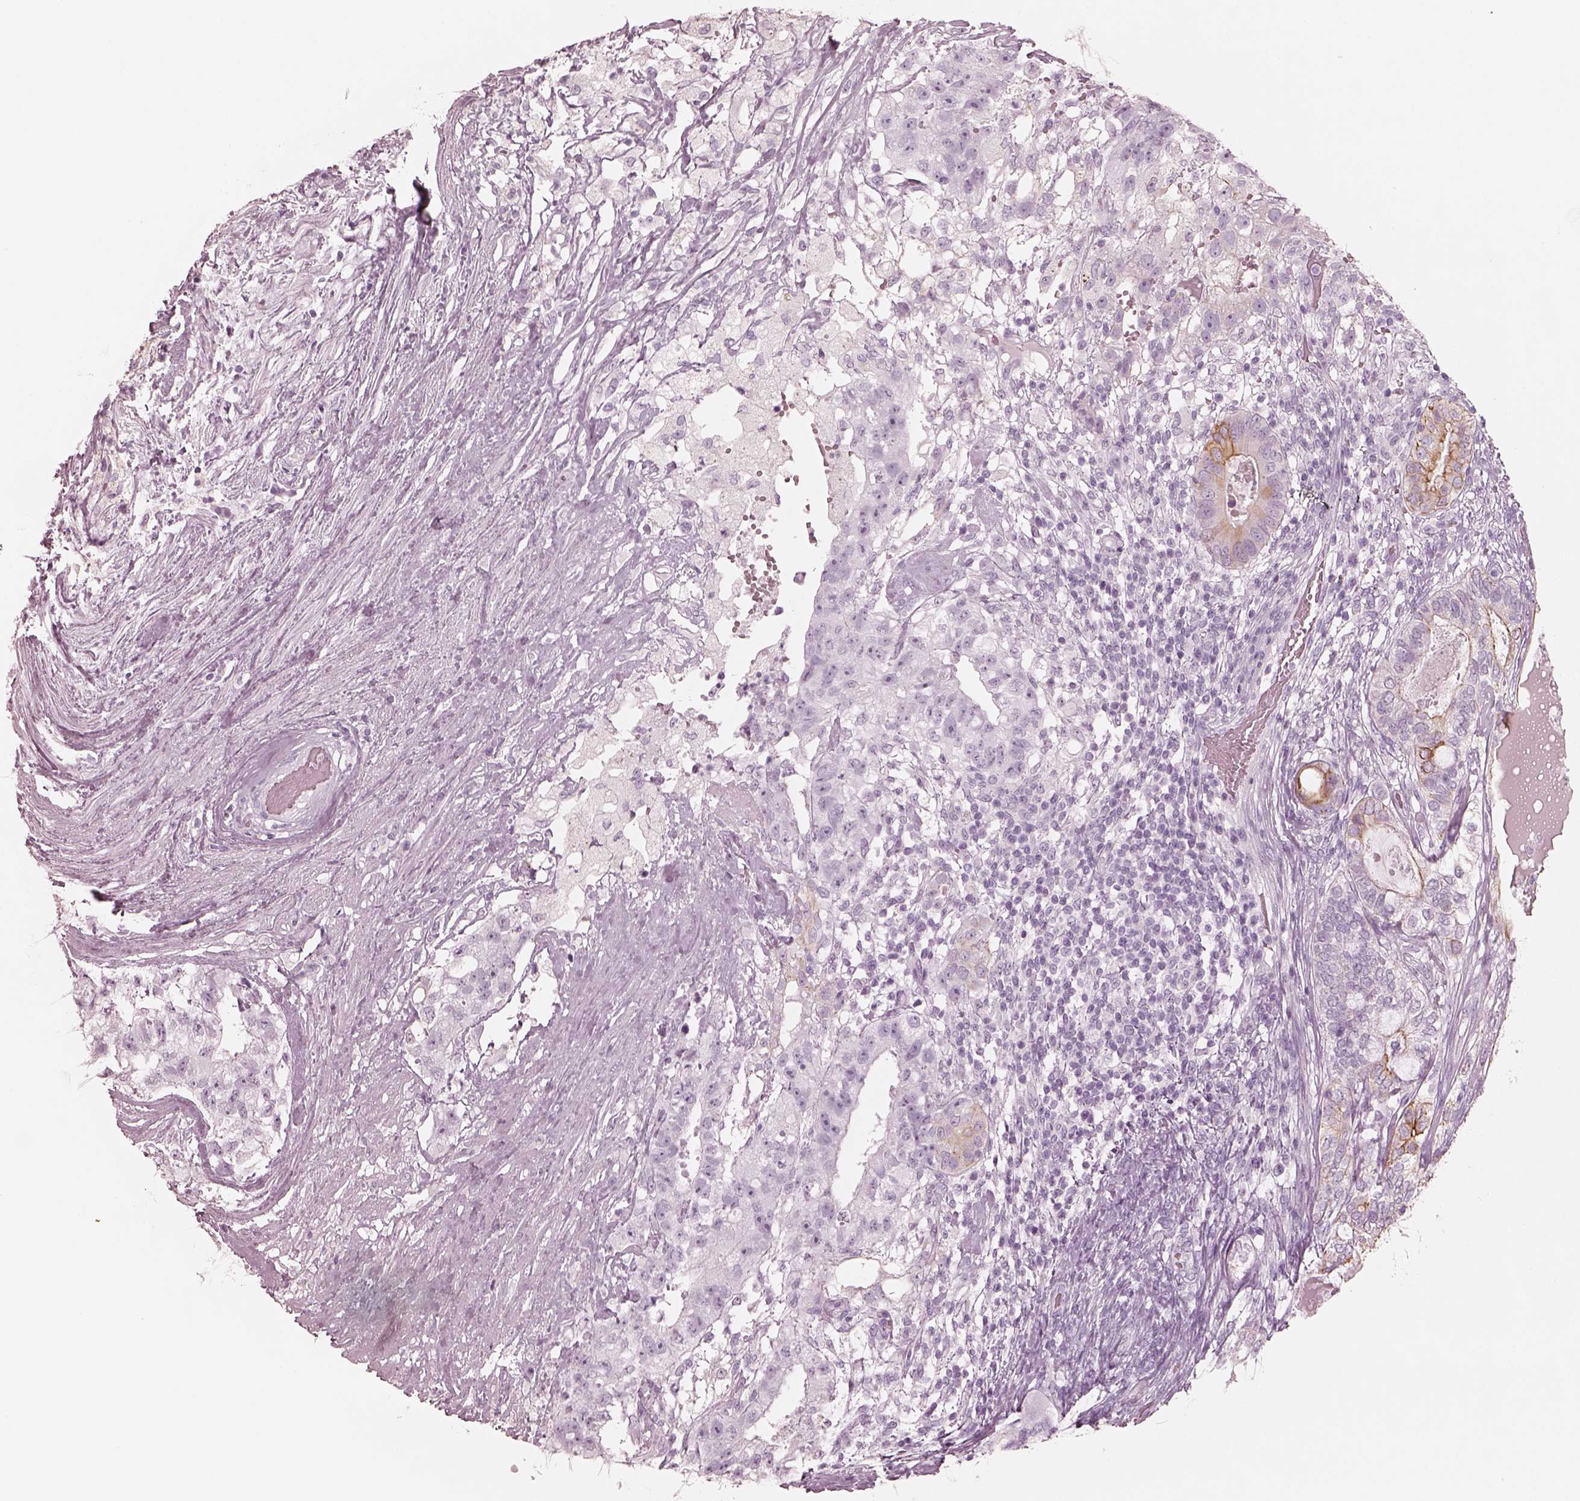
{"staining": {"intensity": "negative", "quantity": "none", "location": "none"}, "tissue": "testis cancer", "cell_type": "Tumor cells", "image_type": "cancer", "snomed": [{"axis": "morphology", "description": "Seminoma, NOS"}, {"axis": "morphology", "description": "Carcinoma, Embryonal, NOS"}, {"axis": "topography", "description": "Testis"}], "caption": "An image of human testis cancer (seminoma) is negative for staining in tumor cells. (DAB immunohistochemistry (IHC) visualized using brightfield microscopy, high magnification).", "gene": "PON3", "patient": {"sex": "male", "age": 41}}